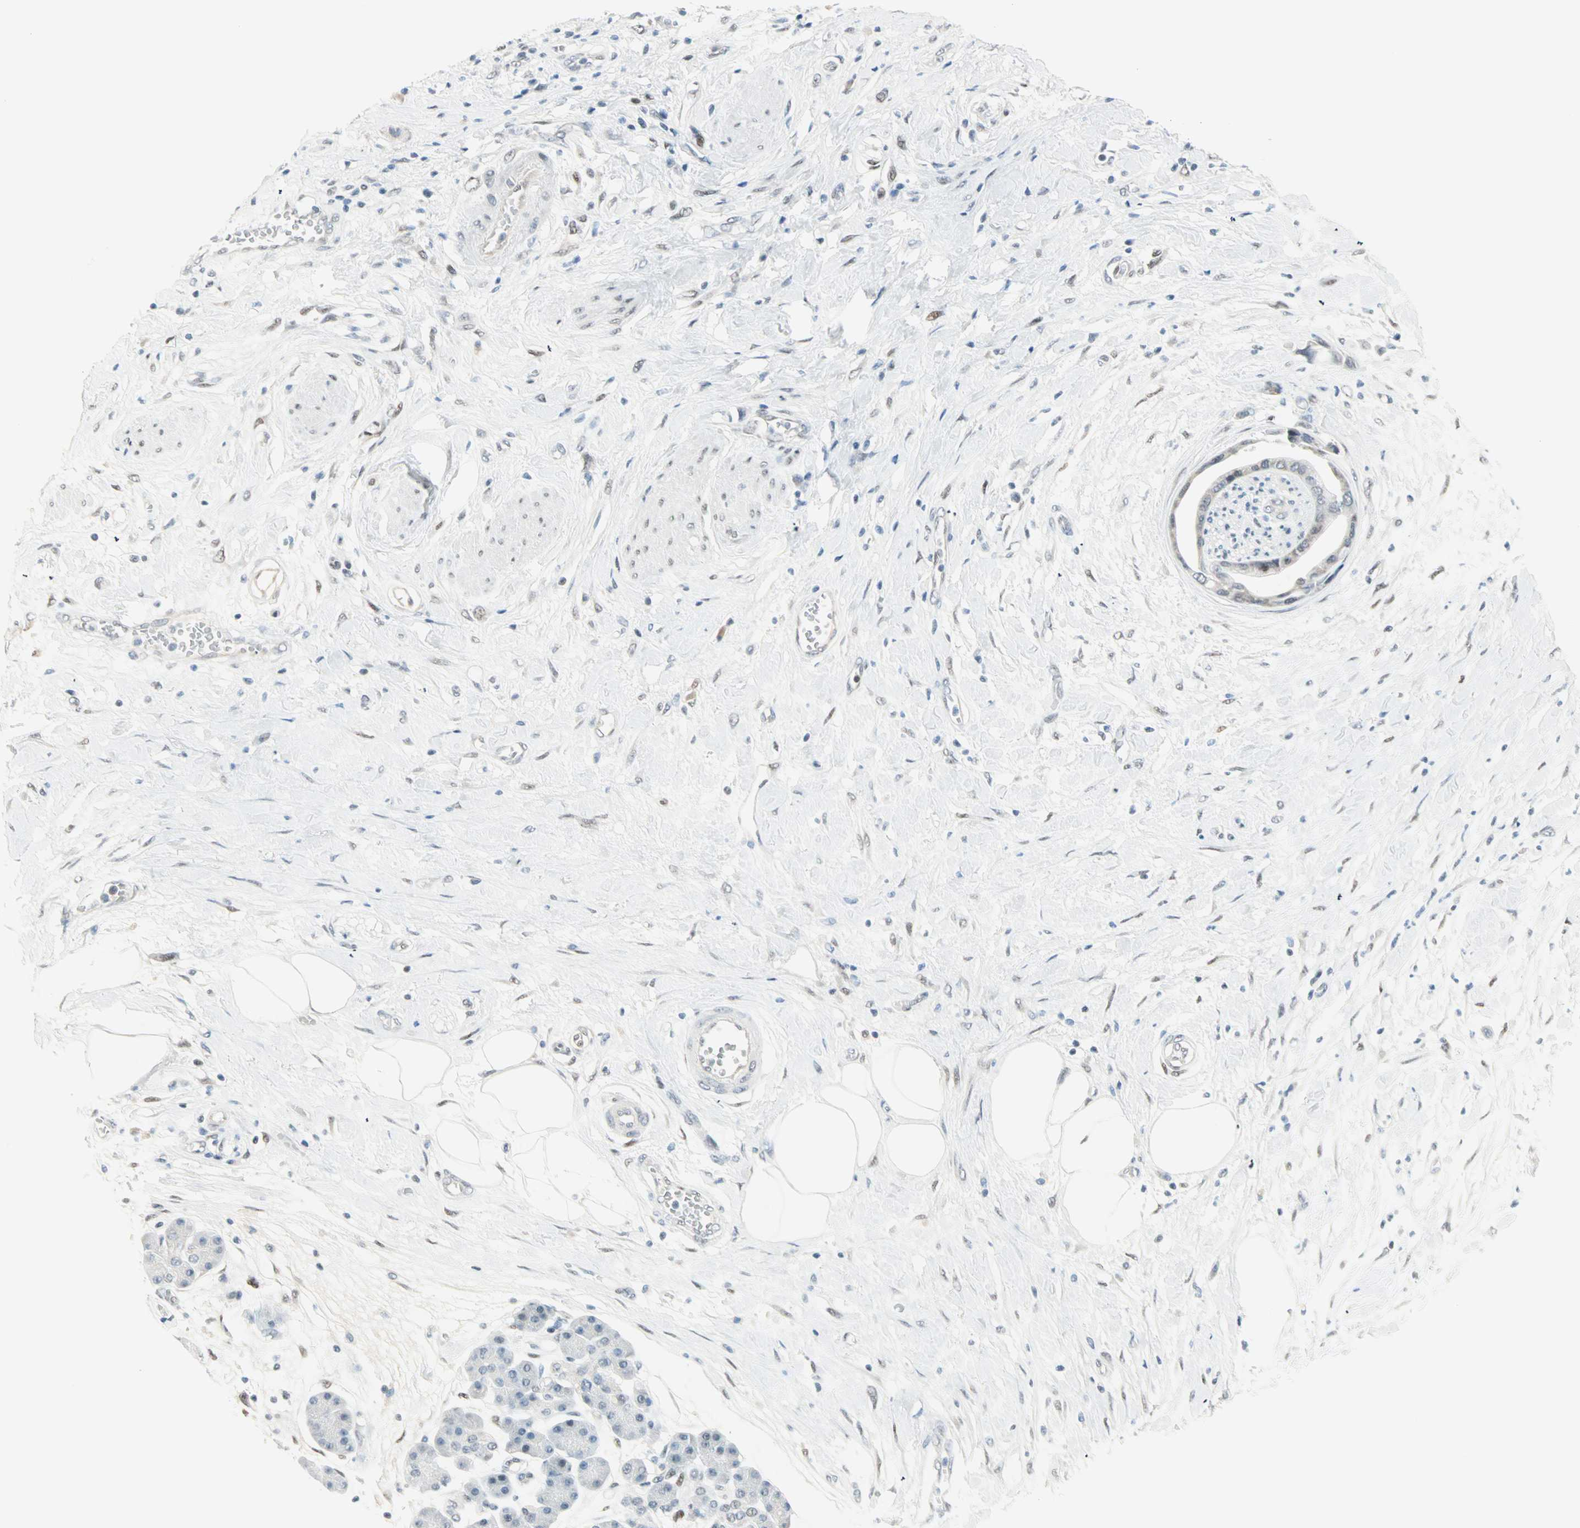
{"staining": {"intensity": "negative", "quantity": "none", "location": "none"}, "tissue": "pancreatic cancer", "cell_type": "Tumor cells", "image_type": "cancer", "snomed": [{"axis": "morphology", "description": "Adenocarcinoma, NOS"}, {"axis": "morphology", "description": "Adenocarcinoma, metastatic, NOS"}, {"axis": "topography", "description": "Lymph node"}, {"axis": "topography", "description": "Pancreas"}, {"axis": "topography", "description": "Duodenum"}], "caption": "Immunohistochemistry of human metastatic adenocarcinoma (pancreatic) demonstrates no positivity in tumor cells. Brightfield microscopy of IHC stained with DAB (3,3'-diaminobenzidine) (brown) and hematoxylin (blue), captured at high magnification.", "gene": "PKNOX1", "patient": {"sex": "female", "age": 64}}